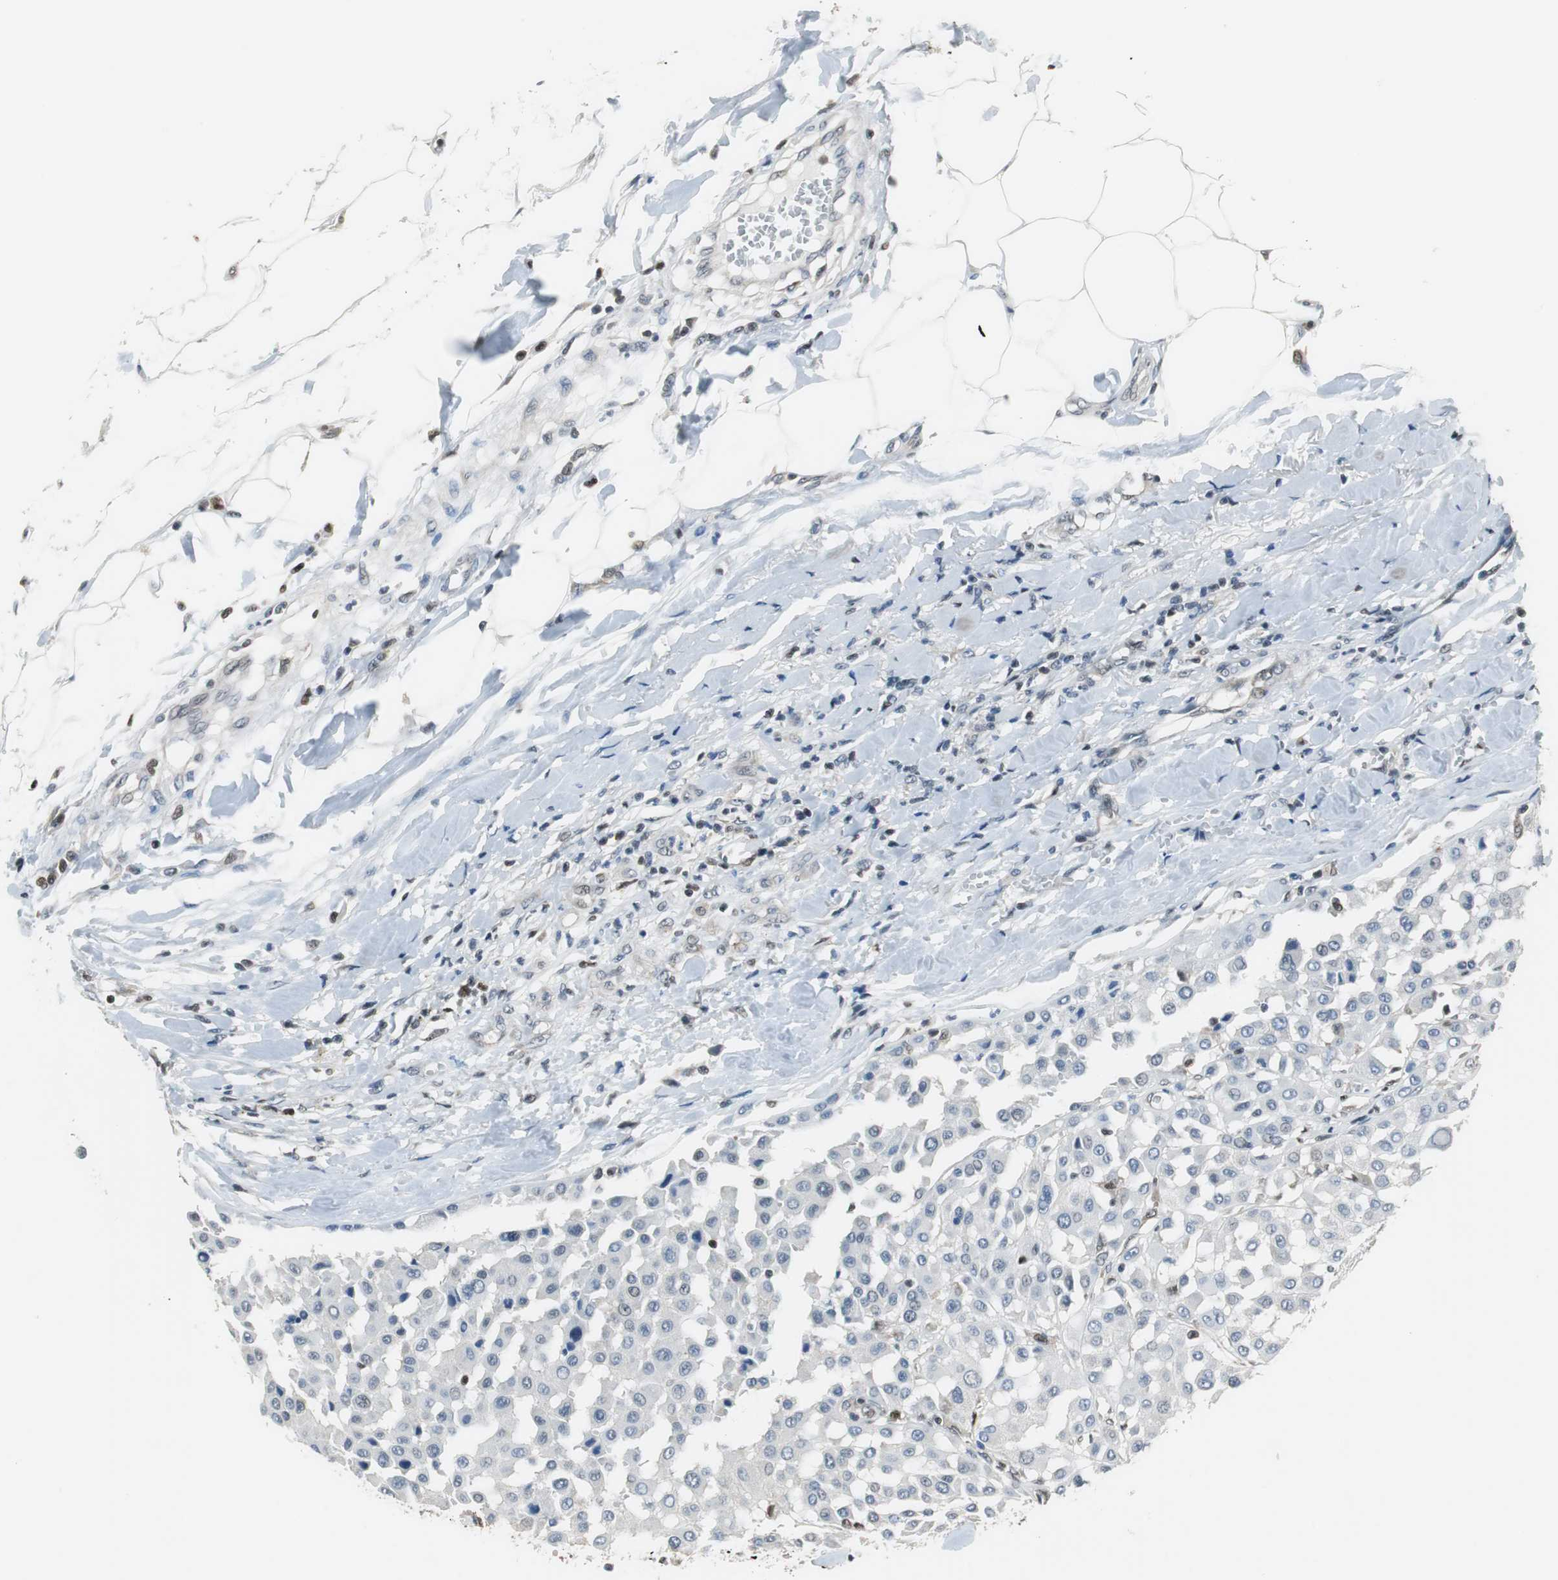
{"staining": {"intensity": "negative", "quantity": "none", "location": "none"}, "tissue": "melanoma", "cell_type": "Tumor cells", "image_type": "cancer", "snomed": [{"axis": "morphology", "description": "Malignant melanoma, Metastatic site"}, {"axis": "topography", "description": "Soft tissue"}], "caption": "High magnification brightfield microscopy of melanoma stained with DAB (3,3'-diaminobenzidine) (brown) and counterstained with hematoxylin (blue): tumor cells show no significant positivity. (Brightfield microscopy of DAB (3,3'-diaminobenzidine) IHC at high magnification).", "gene": "MAFB", "patient": {"sex": "male", "age": 41}}